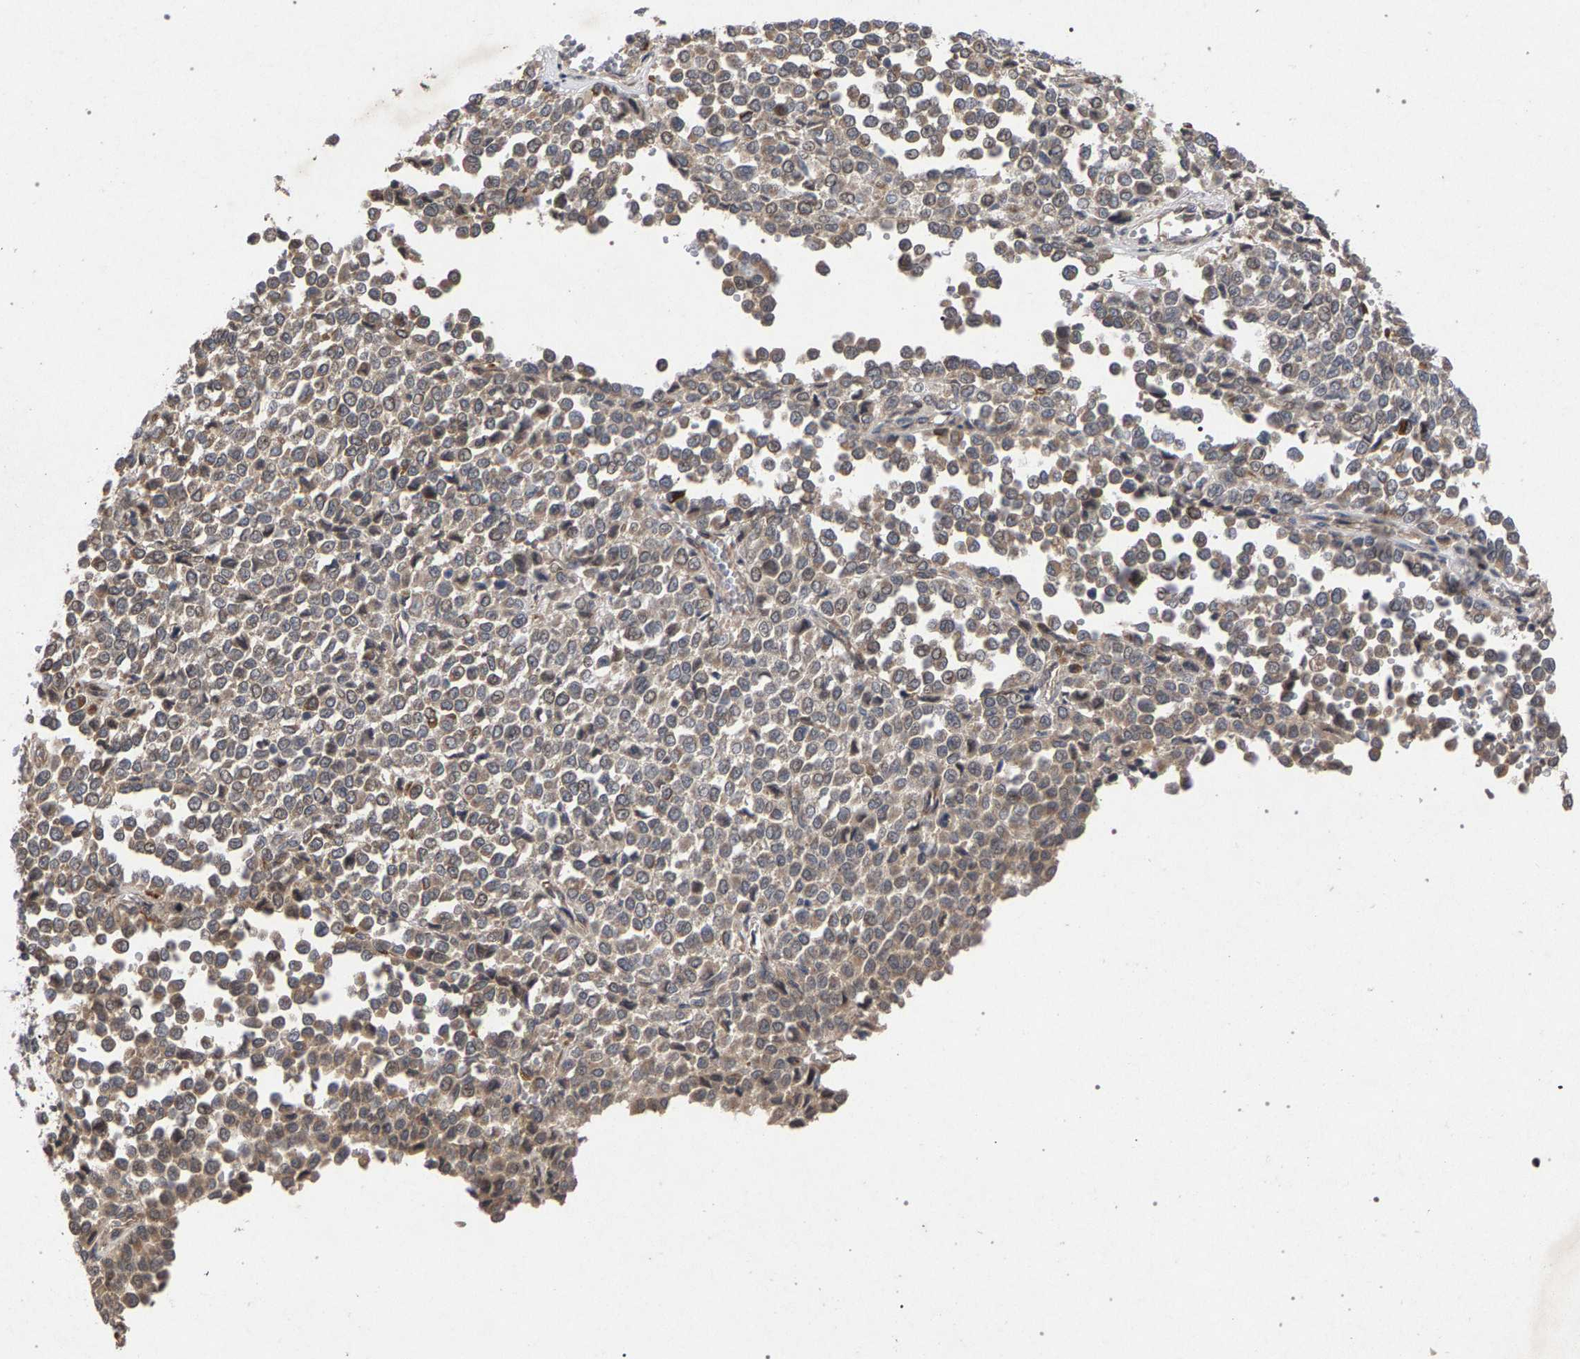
{"staining": {"intensity": "weak", "quantity": ">75%", "location": "cytoplasmic/membranous"}, "tissue": "melanoma", "cell_type": "Tumor cells", "image_type": "cancer", "snomed": [{"axis": "morphology", "description": "Malignant melanoma, Metastatic site"}, {"axis": "topography", "description": "Pancreas"}], "caption": "The image demonstrates staining of malignant melanoma (metastatic site), revealing weak cytoplasmic/membranous protein staining (brown color) within tumor cells.", "gene": "SLC4A4", "patient": {"sex": "female", "age": 30}}